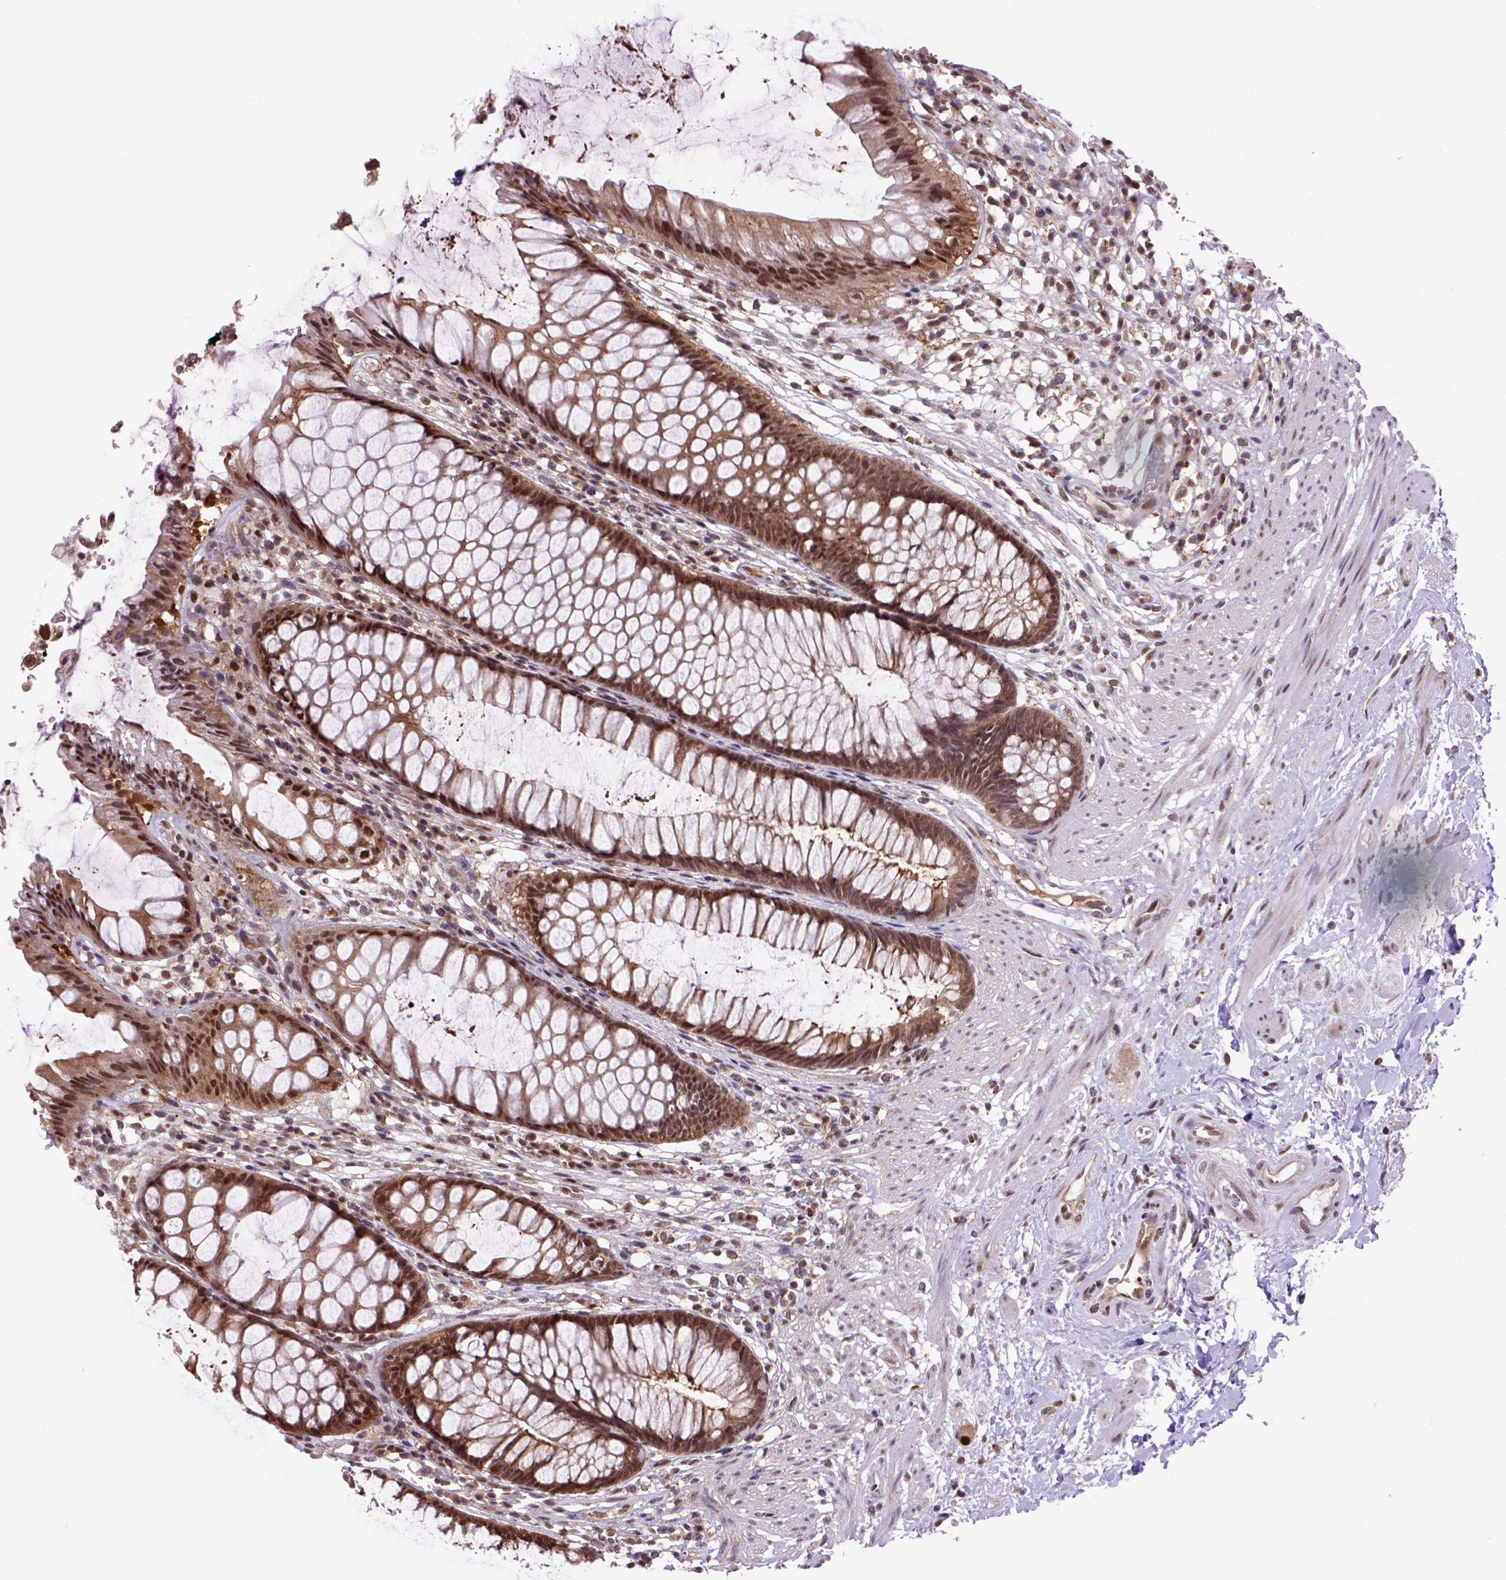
{"staining": {"intensity": "moderate", "quantity": ">75%", "location": "cytoplasmic/membranous,nuclear"}, "tissue": "rectum", "cell_type": "Glandular cells", "image_type": "normal", "snomed": [{"axis": "morphology", "description": "Normal tissue, NOS"}, {"axis": "topography", "description": "Smooth muscle"}, {"axis": "topography", "description": "Rectum"}], "caption": "Immunohistochemical staining of normal rectum displays moderate cytoplasmic/membranous,nuclear protein positivity in approximately >75% of glandular cells. Immunohistochemistry stains the protein of interest in brown and the nuclei are stained blue.", "gene": "PSMC2", "patient": {"sex": "male", "age": 53}}